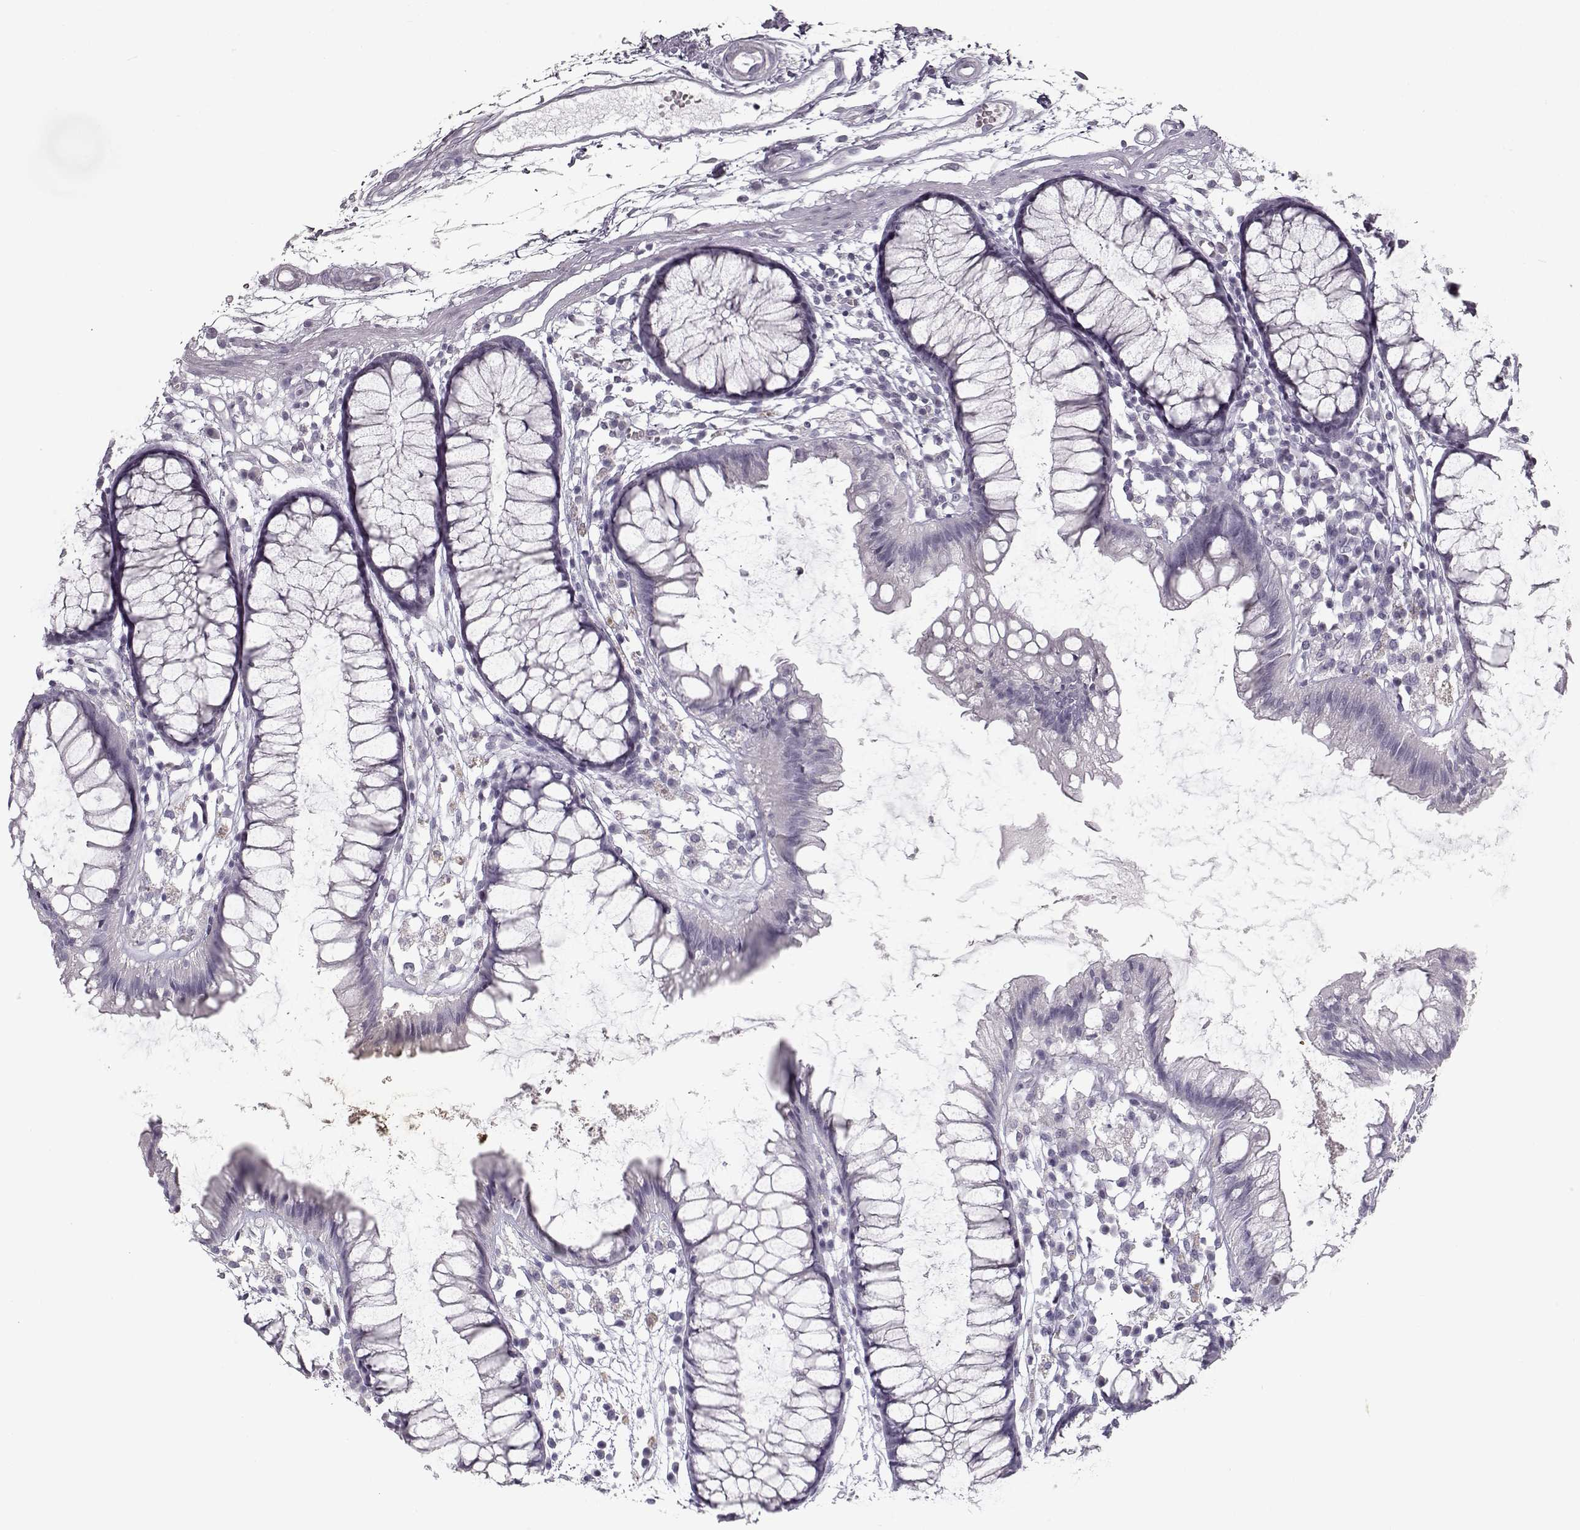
{"staining": {"intensity": "negative", "quantity": "none", "location": "none"}, "tissue": "colon", "cell_type": "Endothelial cells", "image_type": "normal", "snomed": [{"axis": "morphology", "description": "Normal tissue, NOS"}, {"axis": "morphology", "description": "Adenocarcinoma, NOS"}, {"axis": "topography", "description": "Colon"}], "caption": "High power microscopy image of an immunohistochemistry (IHC) micrograph of unremarkable colon, revealing no significant expression in endothelial cells. (DAB IHC visualized using brightfield microscopy, high magnification).", "gene": "SEMG2", "patient": {"sex": "male", "age": 65}}